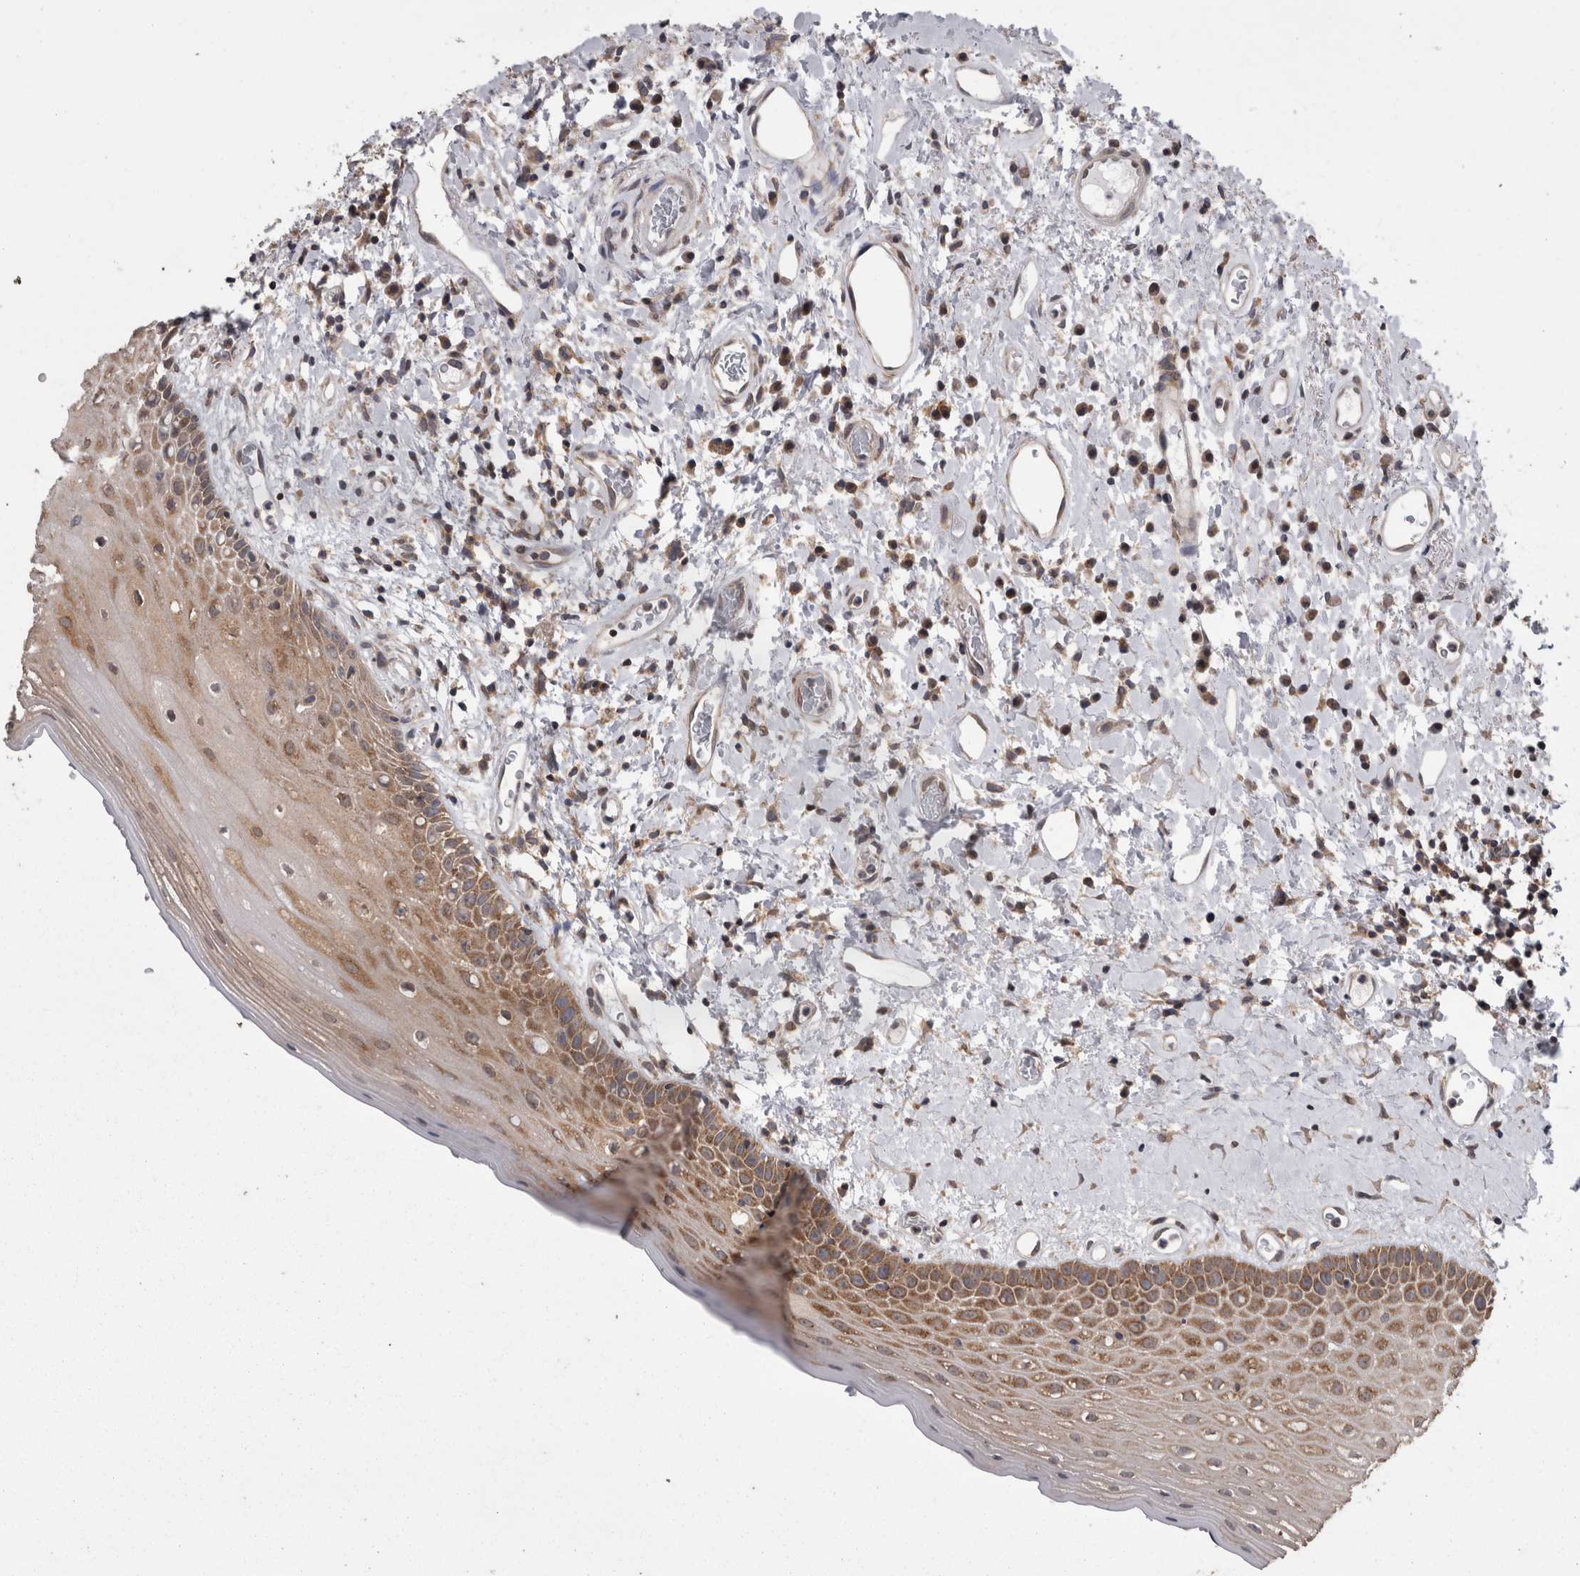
{"staining": {"intensity": "moderate", "quantity": ">75%", "location": "cytoplasmic/membranous"}, "tissue": "oral mucosa", "cell_type": "Squamous epithelial cells", "image_type": "normal", "snomed": [{"axis": "morphology", "description": "Normal tissue, NOS"}, {"axis": "topography", "description": "Oral tissue"}], "caption": "Oral mucosa stained for a protein shows moderate cytoplasmic/membranous positivity in squamous epithelial cells. Nuclei are stained in blue.", "gene": "DDX6", "patient": {"sex": "female", "age": 76}}